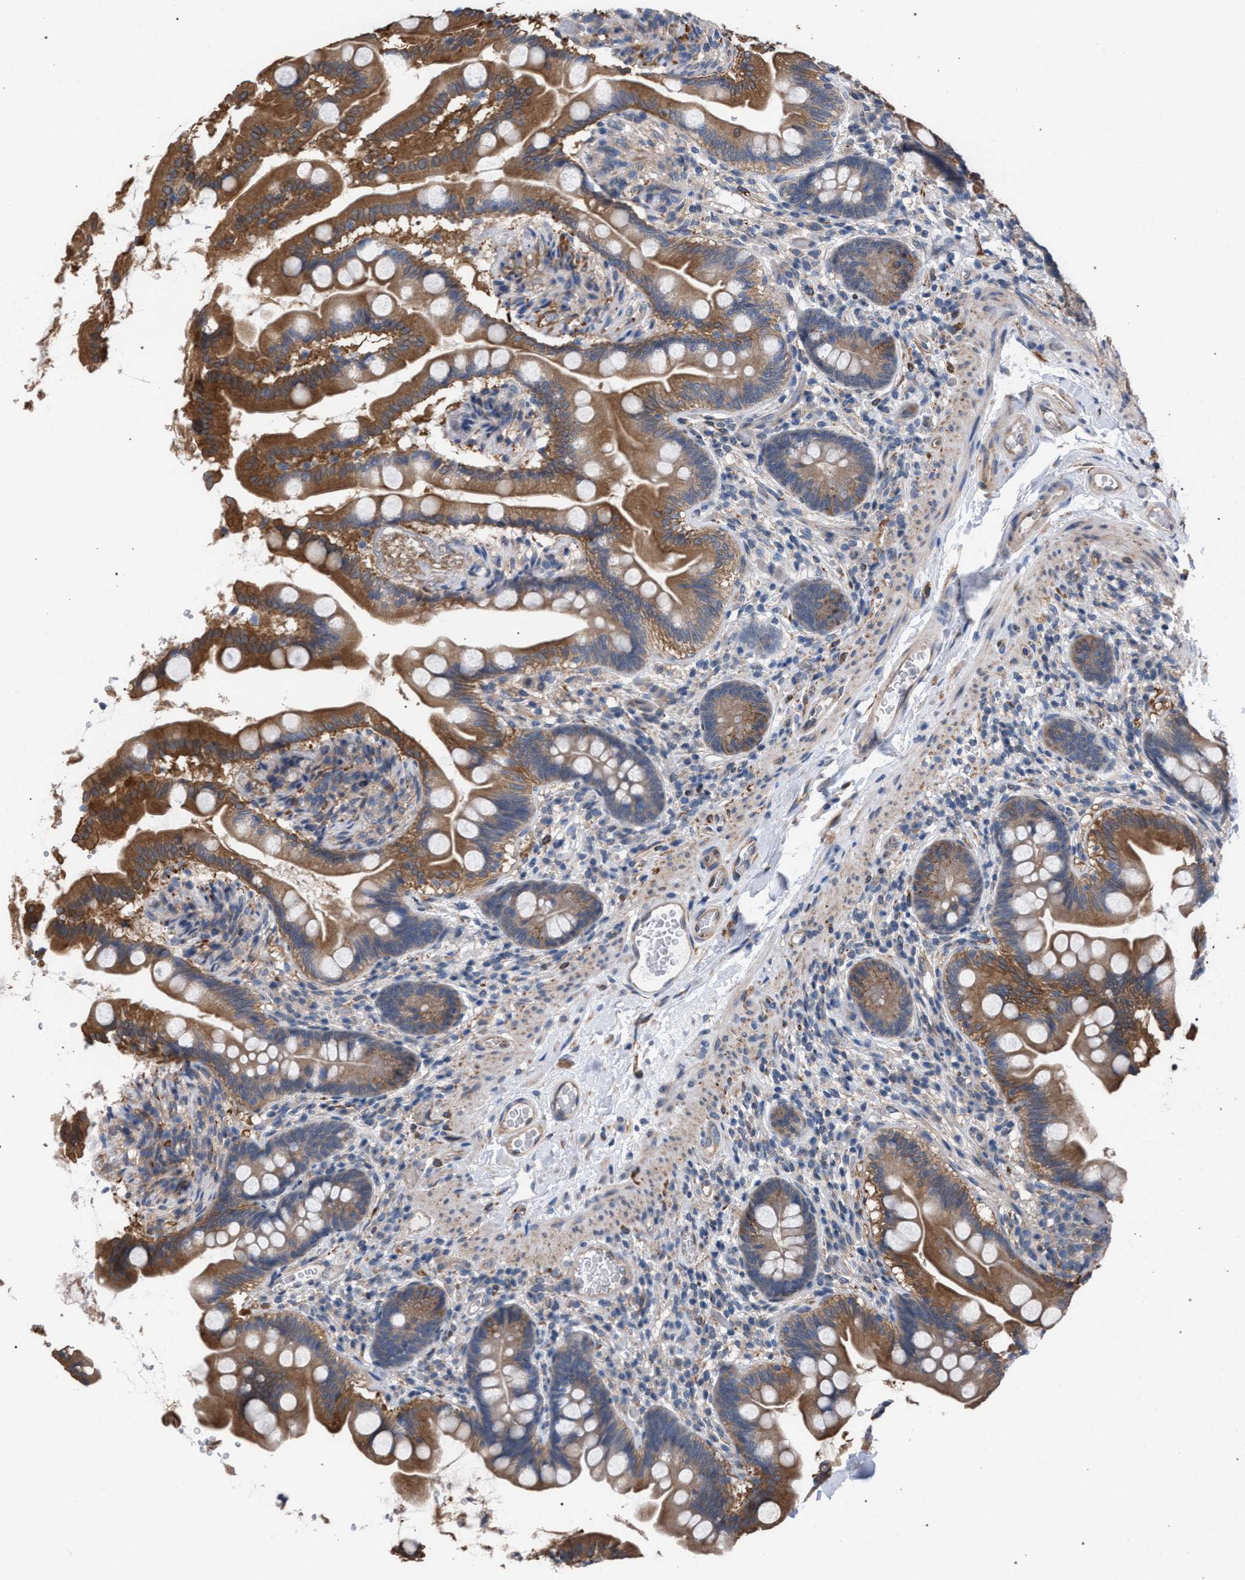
{"staining": {"intensity": "moderate", "quantity": ">75%", "location": "cytoplasmic/membranous"}, "tissue": "small intestine", "cell_type": "Glandular cells", "image_type": "normal", "snomed": [{"axis": "morphology", "description": "Normal tissue, NOS"}, {"axis": "topography", "description": "Small intestine"}], "caption": "Immunohistochemistry (IHC) histopathology image of unremarkable small intestine stained for a protein (brown), which displays medium levels of moderate cytoplasmic/membranous positivity in about >75% of glandular cells.", "gene": "ARPC5L", "patient": {"sex": "female", "age": 56}}